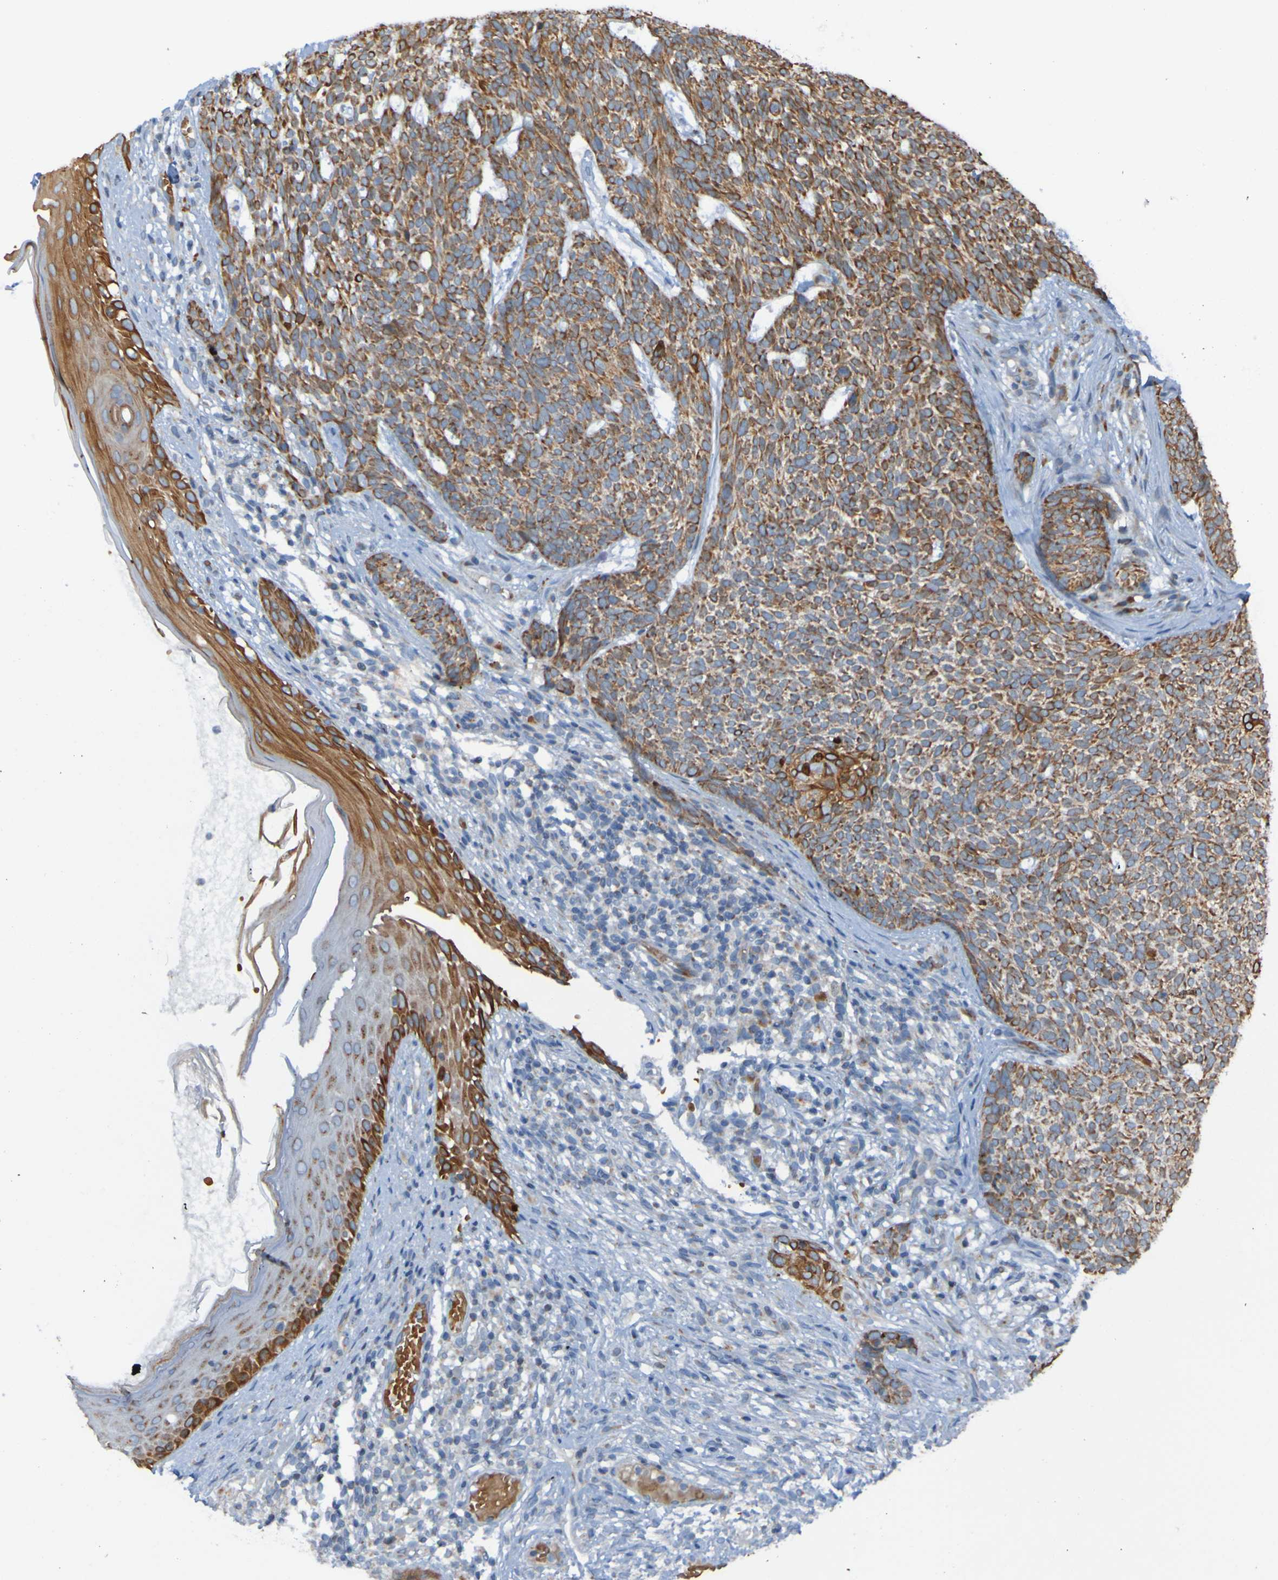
{"staining": {"intensity": "strong", "quantity": ">75%", "location": "cytoplasmic/membranous"}, "tissue": "skin cancer", "cell_type": "Tumor cells", "image_type": "cancer", "snomed": [{"axis": "morphology", "description": "Basal cell carcinoma"}, {"axis": "topography", "description": "Skin"}], "caption": "Basal cell carcinoma (skin) stained with a brown dye exhibits strong cytoplasmic/membranous positive expression in about >75% of tumor cells.", "gene": "UNG", "patient": {"sex": "female", "age": 84}}